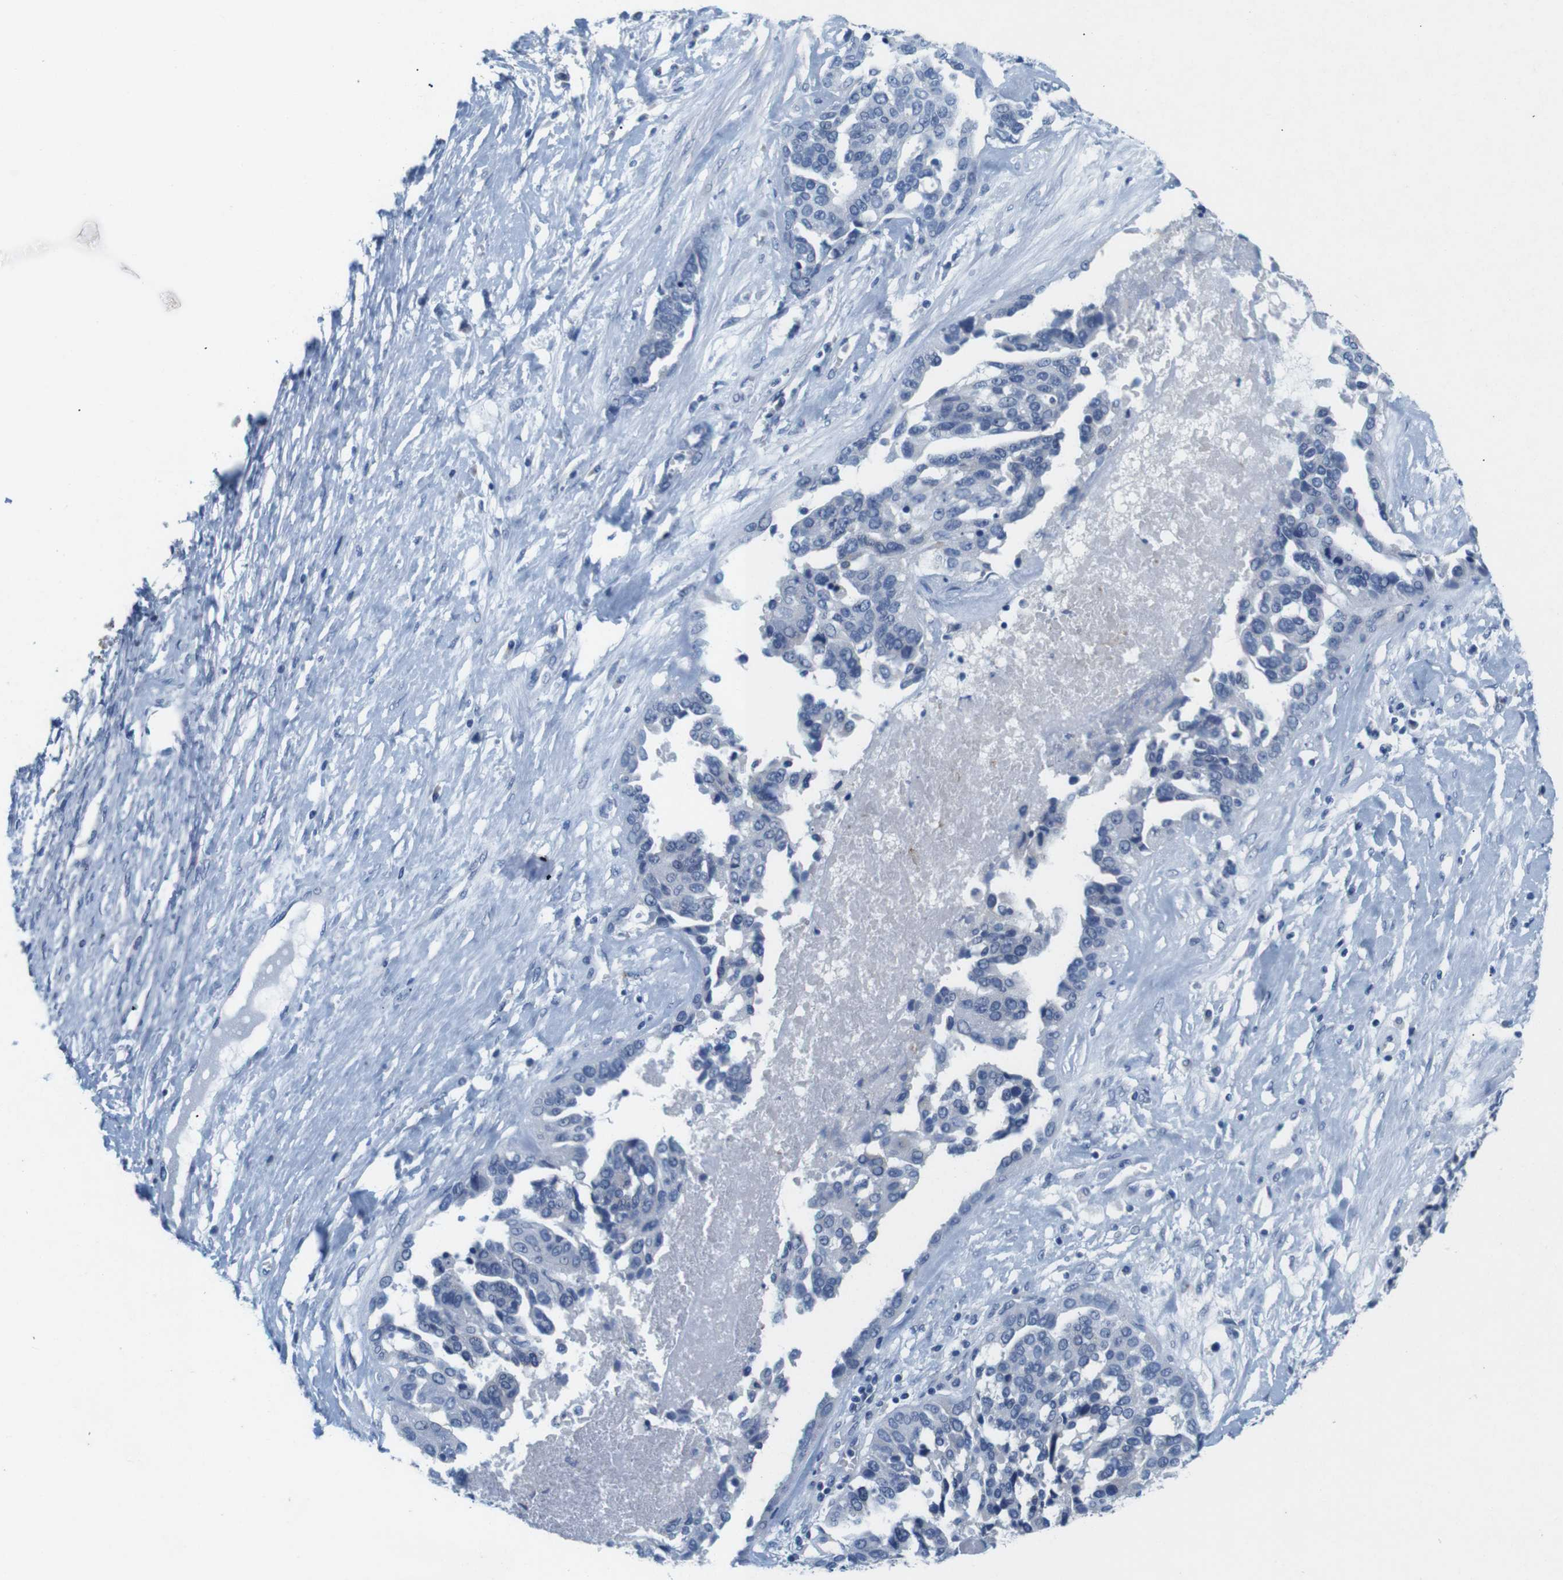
{"staining": {"intensity": "negative", "quantity": "none", "location": "none"}, "tissue": "ovarian cancer", "cell_type": "Tumor cells", "image_type": "cancer", "snomed": [{"axis": "morphology", "description": "Cystadenocarcinoma, serous, NOS"}, {"axis": "topography", "description": "Ovary"}], "caption": "This is a micrograph of immunohistochemistry (IHC) staining of ovarian serous cystadenocarcinoma, which shows no expression in tumor cells. The staining was performed using DAB to visualize the protein expression in brown, while the nuclei were stained in blue with hematoxylin (Magnification: 20x).", "gene": "GOLGA2", "patient": {"sex": "female", "age": 44}}